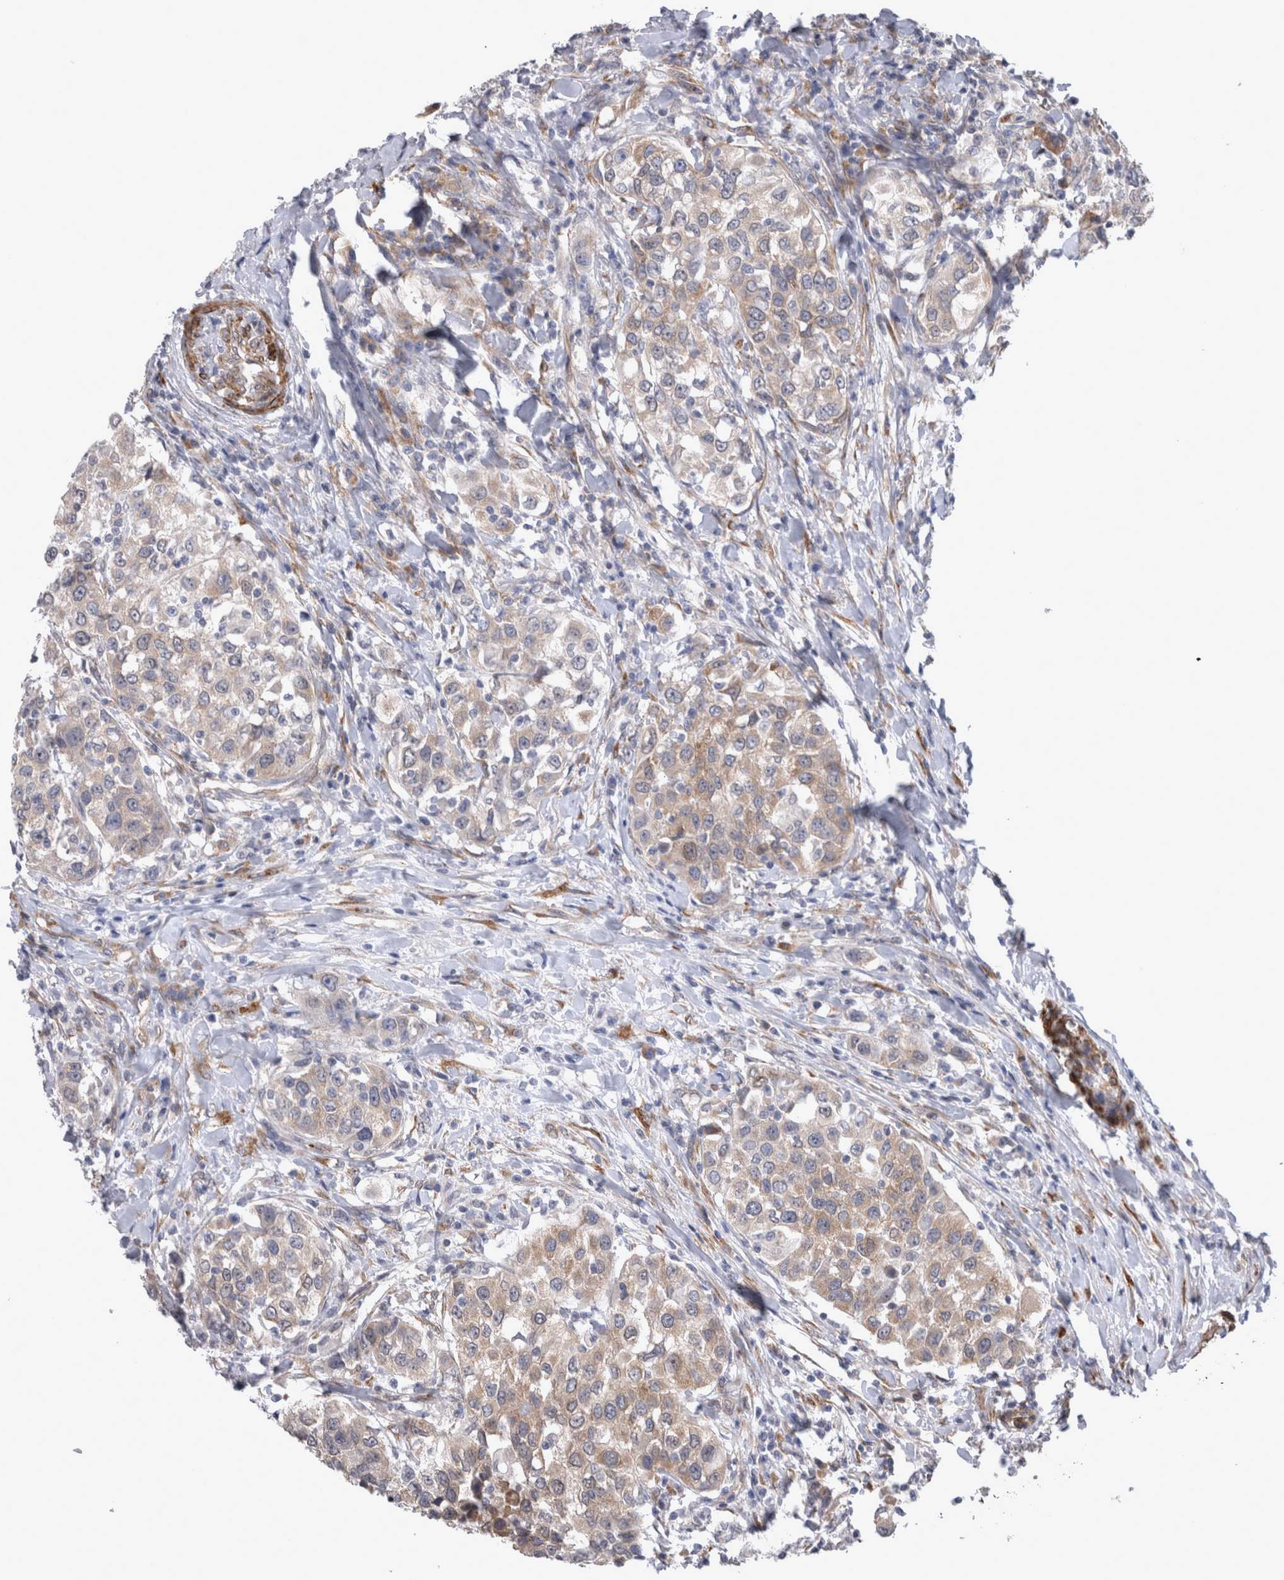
{"staining": {"intensity": "weak", "quantity": ">75%", "location": "cytoplasmic/membranous"}, "tissue": "urothelial cancer", "cell_type": "Tumor cells", "image_type": "cancer", "snomed": [{"axis": "morphology", "description": "Urothelial carcinoma, High grade"}, {"axis": "topography", "description": "Urinary bladder"}], "caption": "The histopathology image reveals staining of urothelial cancer, revealing weak cytoplasmic/membranous protein staining (brown color) within tumor cells.", "gene": "DDX6", "patient": {"sex": "female", "age": 80}}